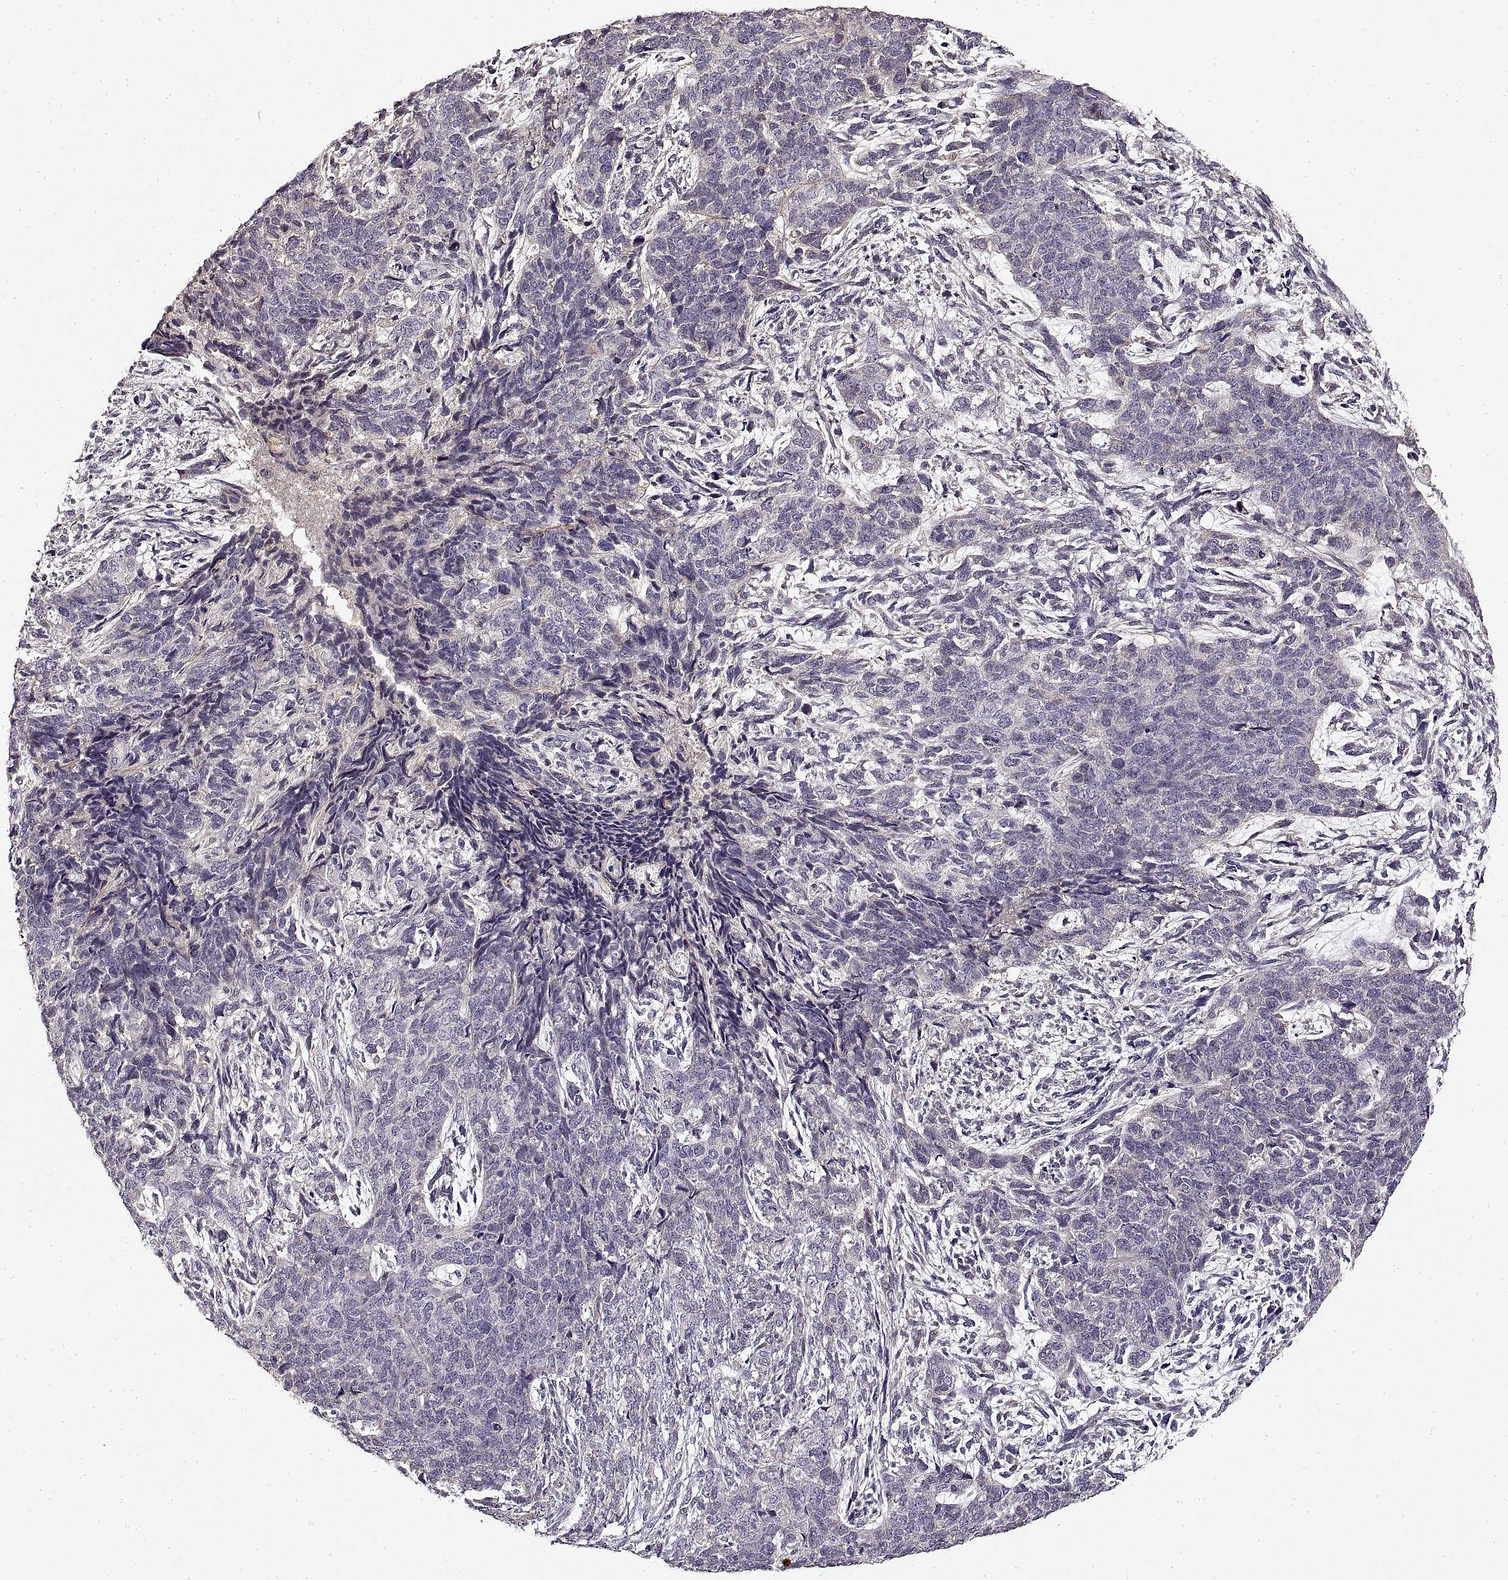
{"staining": {"intensity": "negative", "quantity": "none", "location": "none"}, "tissue": "cervical cancer", "cell_type": "Tumor cells", "image_type": "cancer", "snomed": [{"axis": "morphology", "description": "Squamous cell carcinoma, NOS"}, {"axis": "topography", "description": "Cervix"}], "caption": "The immunohistochemistry image has no significant staining in tumor cells of cervical cancer (squamous cell carcinoma) tissue. The staining is performed using DAB brown chromogen with nuclei counter-stained in using hematoxylin.", "gene": "ADAM11", "patient": {"sex": "female", "age": 63}}